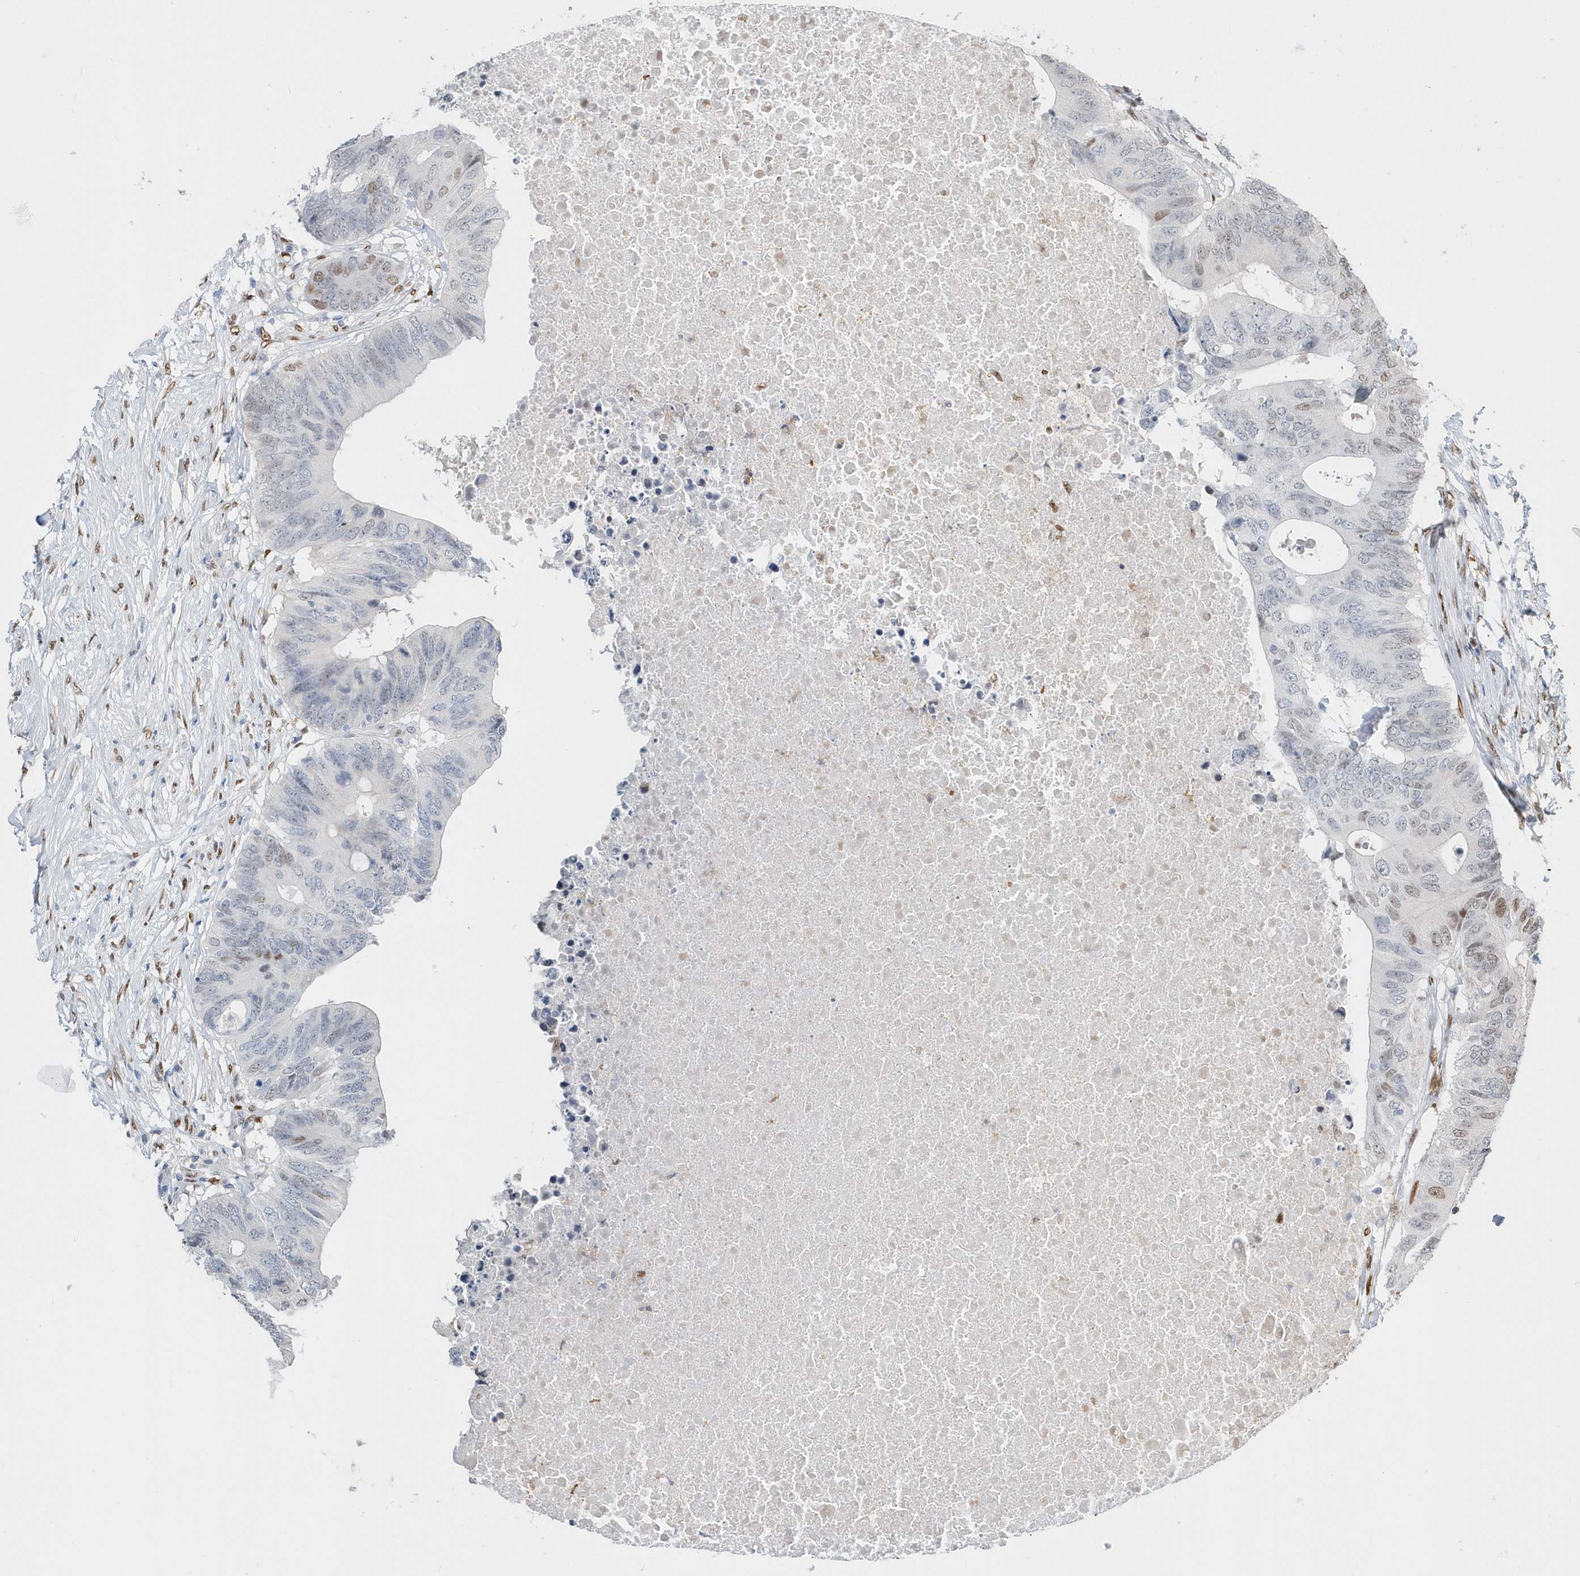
{"staining": {"intensity": "moderate", "quantity": "<25%", "location": "nuclear"}, "tissue": "colorectal cancer", "cell_type": "Tumor cells", "image_type": "cancer", "snomed": [{"axis": "morphology", "description": "Adenocarcinoma, NOS"}, {"axis": "topography", "description": "Colon"}], "caption": "This histopathology image reveals IHC staining of adenocarcinoma (colorectal), with low moderate nuclear positivity in approximately <25% of tumor cells.", "gene": "MACROH2A2", "patient": {"sex": "male", "age": 71}}